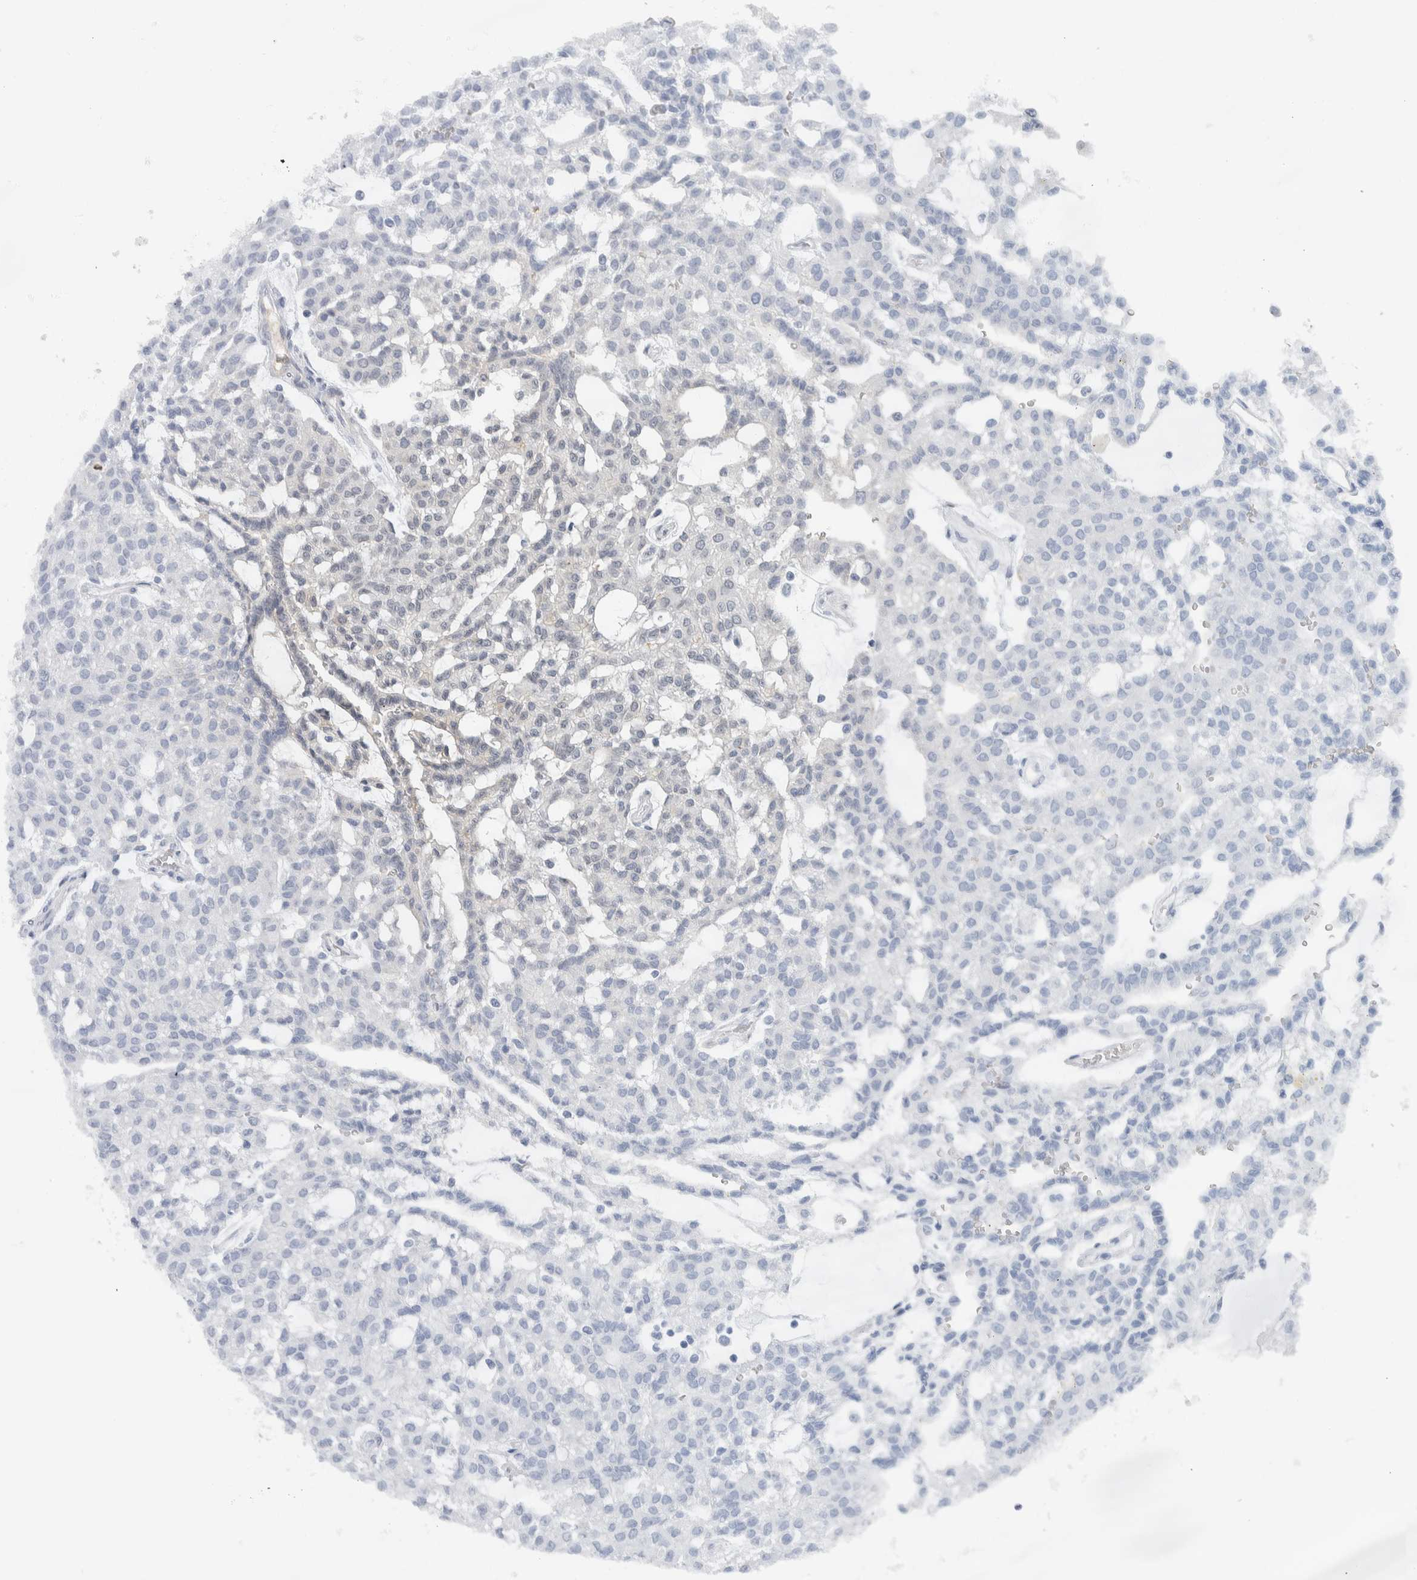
{"staining": {"intensity": "negative", "quantity": "none", "location": "none"}, "tissue": "renal cancer", "cell_type": "Tumor cells", "image_type": "cancer", "snomed": [{"axis": "morphology", "description": "Adenocarcinoma, NOS"}, {"axis": "topography", "description": "Kidney"}], "caption": "A high-resolution histopathology image shows immunohistochemistry staining of renal cancer (adenocarcinoma), which displays no significant staining in tumor cells.", "gene": "NEFM", "patient": {"sex": "male", "age": 63}}